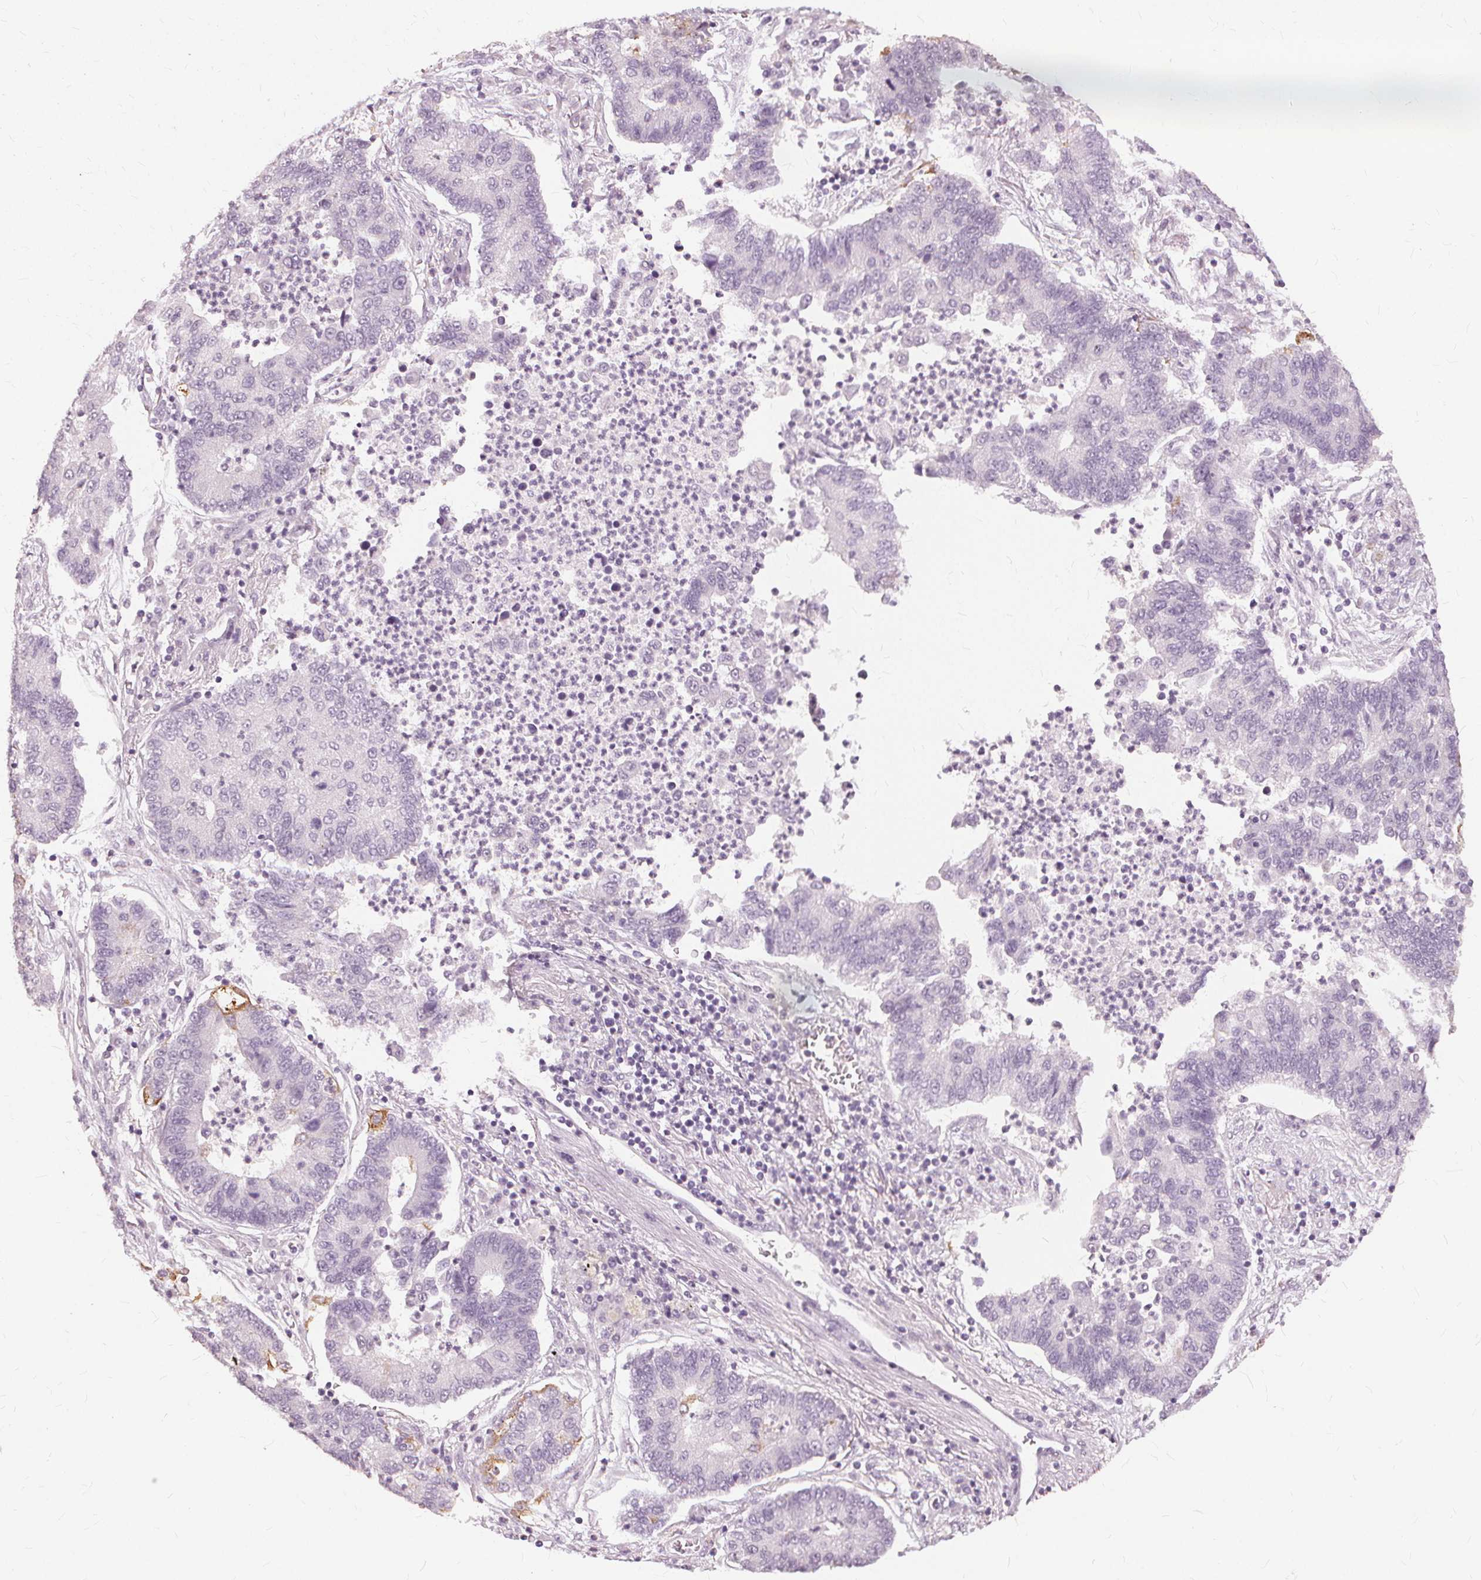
{"staining": {"intensity": "negative", "quantity": "none", "location": "none"}, "tissue": "lung cancer", "cell_type": "Tumor cells", "image_type": "cancer", "snomed": [{"axis": "morphology", "description": "Adenocarcinoma, NOS"}, {"axis": "topography", "description": "Lung"}], "caption": "Immunohistochemistry (IHC) of human lung cancer (adenocarcinoma) reveals no expression in tumor cells.", "gene": "SFTPD", "patient": {"sex": "female", "age": 57}}